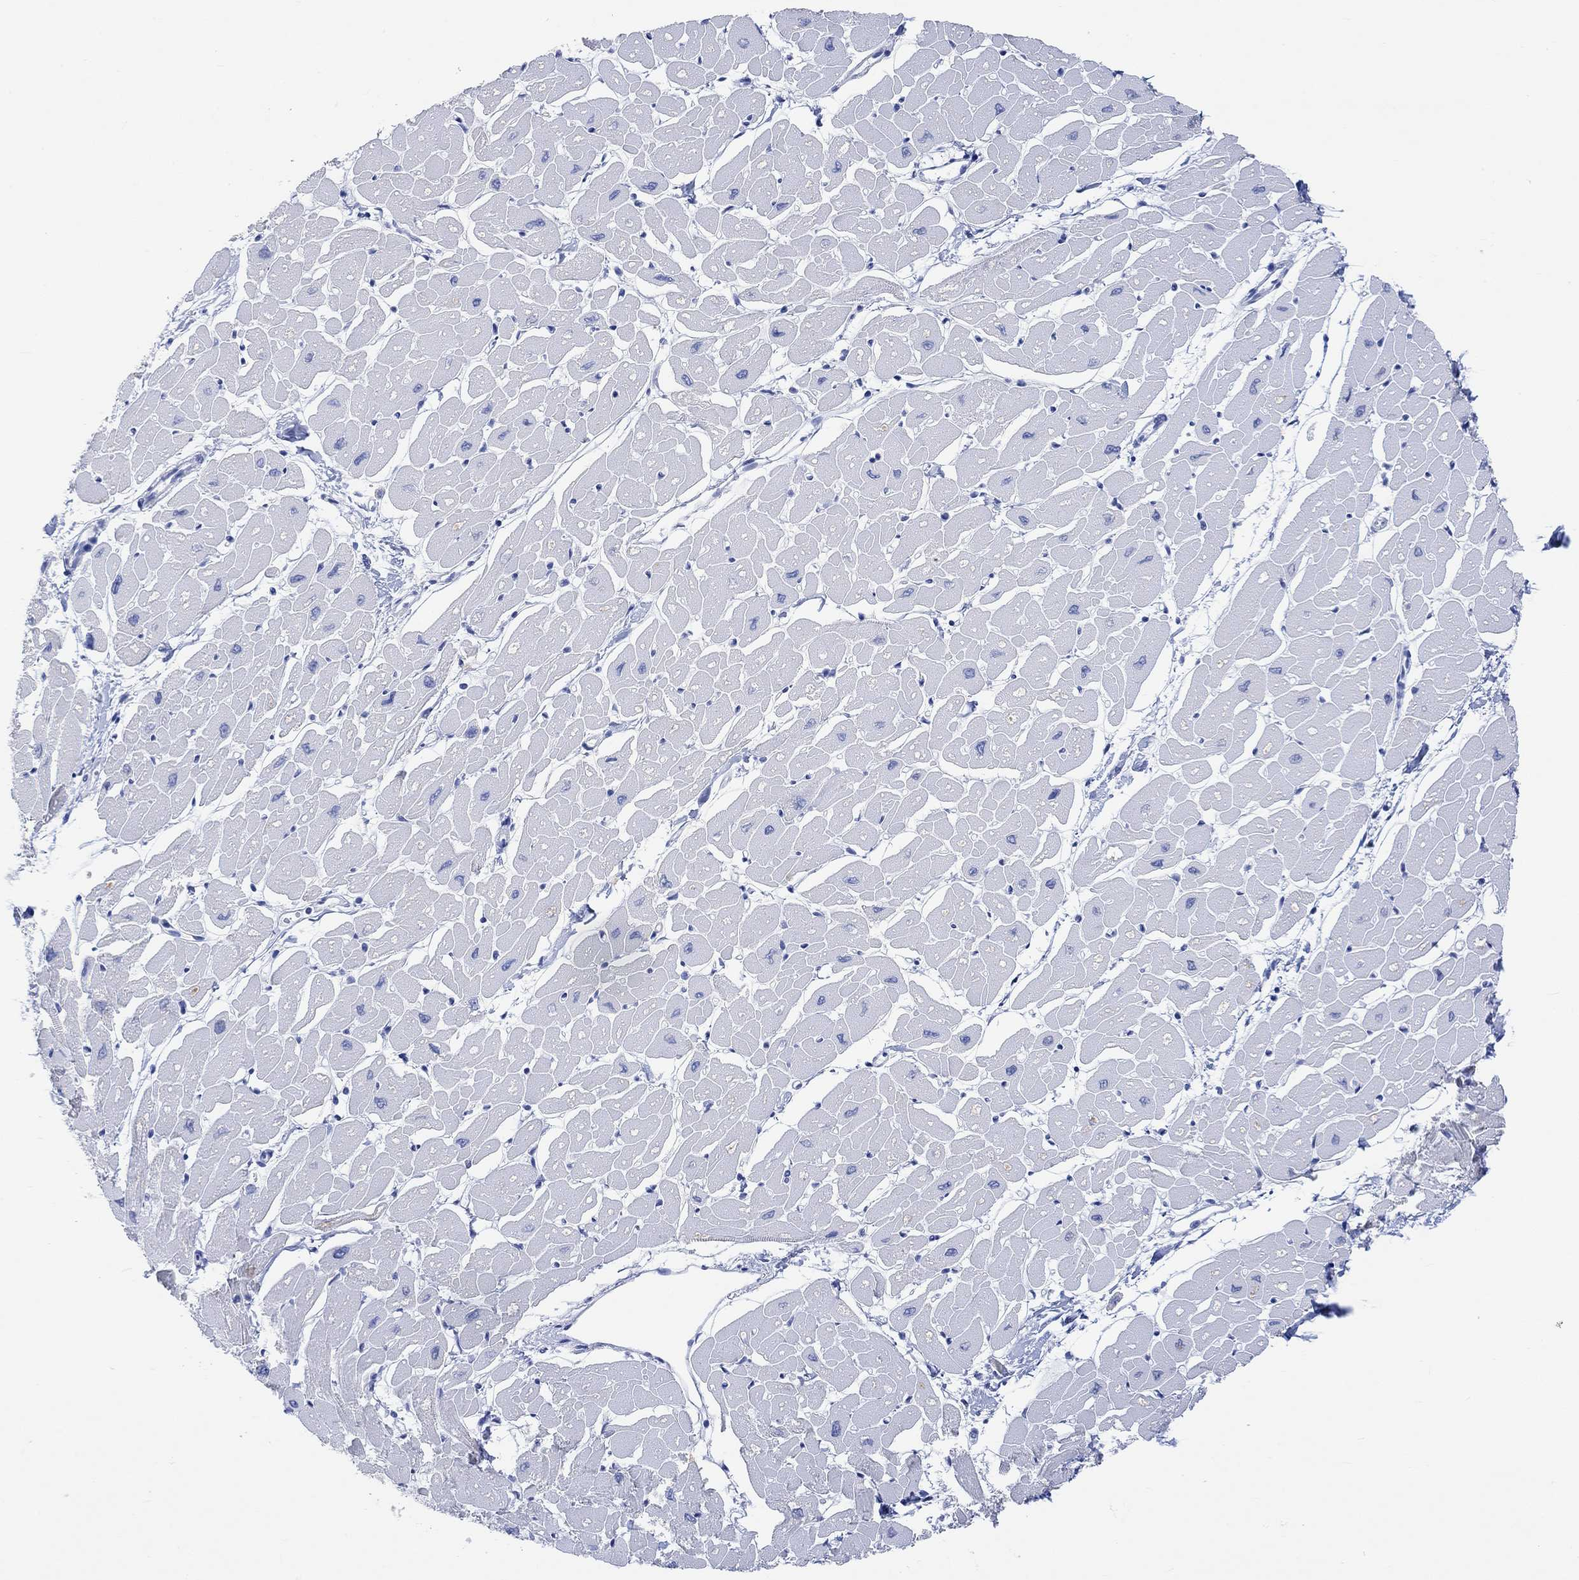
{"staining": {"intensity": "negative", "quantity": "none", "location": "none"}, "tissue": "heart muscle", "cell_type": "Cardiomyocytes", "image_type": "normal", "snomed": [{"axis": "morphology", "description": "Normal tissue, NOS"}, {"axis": "topography", "description": "Heart"}], "caption": "Cardiomyocytes are negative for brown protein staining in normal heart muscle. The staining was performed using DAB (3,3'-diaminobenzidine) to visualize the protein expression in brown, while the nuclei were stained in blue with hematoxylin (Magnification: 20x).", "gene": "CALCA", "patient": {"sex": "male", "age": 57}}